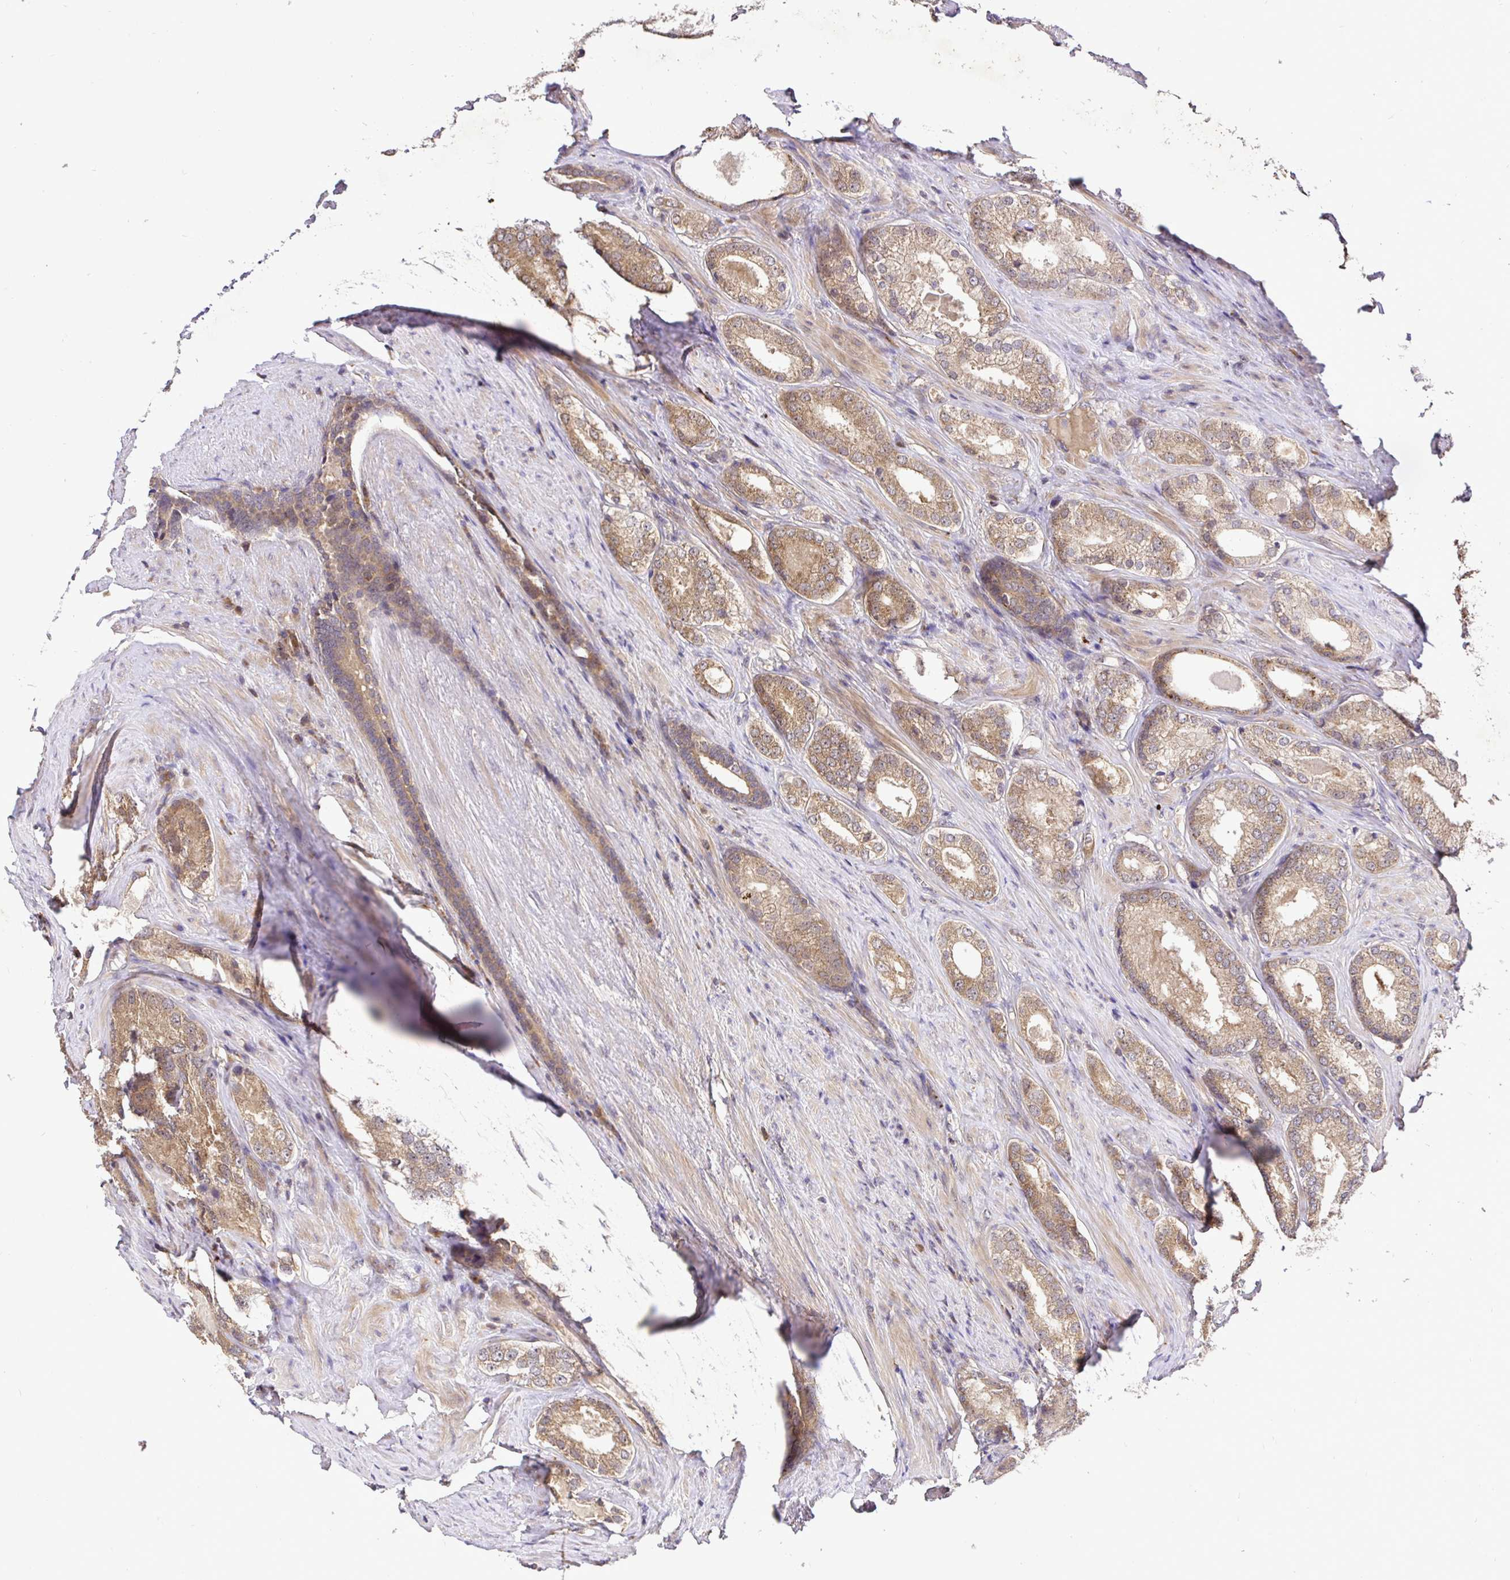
{"staining": {"intensity": "moderate", "quantity": ">75%", "location": "cytoplasmic/membranous"}, "tissue": "prostate cancer", "cell_type": "Tumor cells", "image_type": "cancer", "snomed": [{"axis": "morphology", "description": "Adenocarcinoma, NOS"}, {"axis": "morphology", "description": "Adenocarcinoma, Low grade"}, {"axis": "topography", "description": "Prostate"}], "caption": "Protein expression analysis of prostate cancer shows moderate cytoplasmic/membranous positivity in about >75% of tumor cells.", "gene": "UBE2M", "patient": {"sex": "male", "age": 68}}